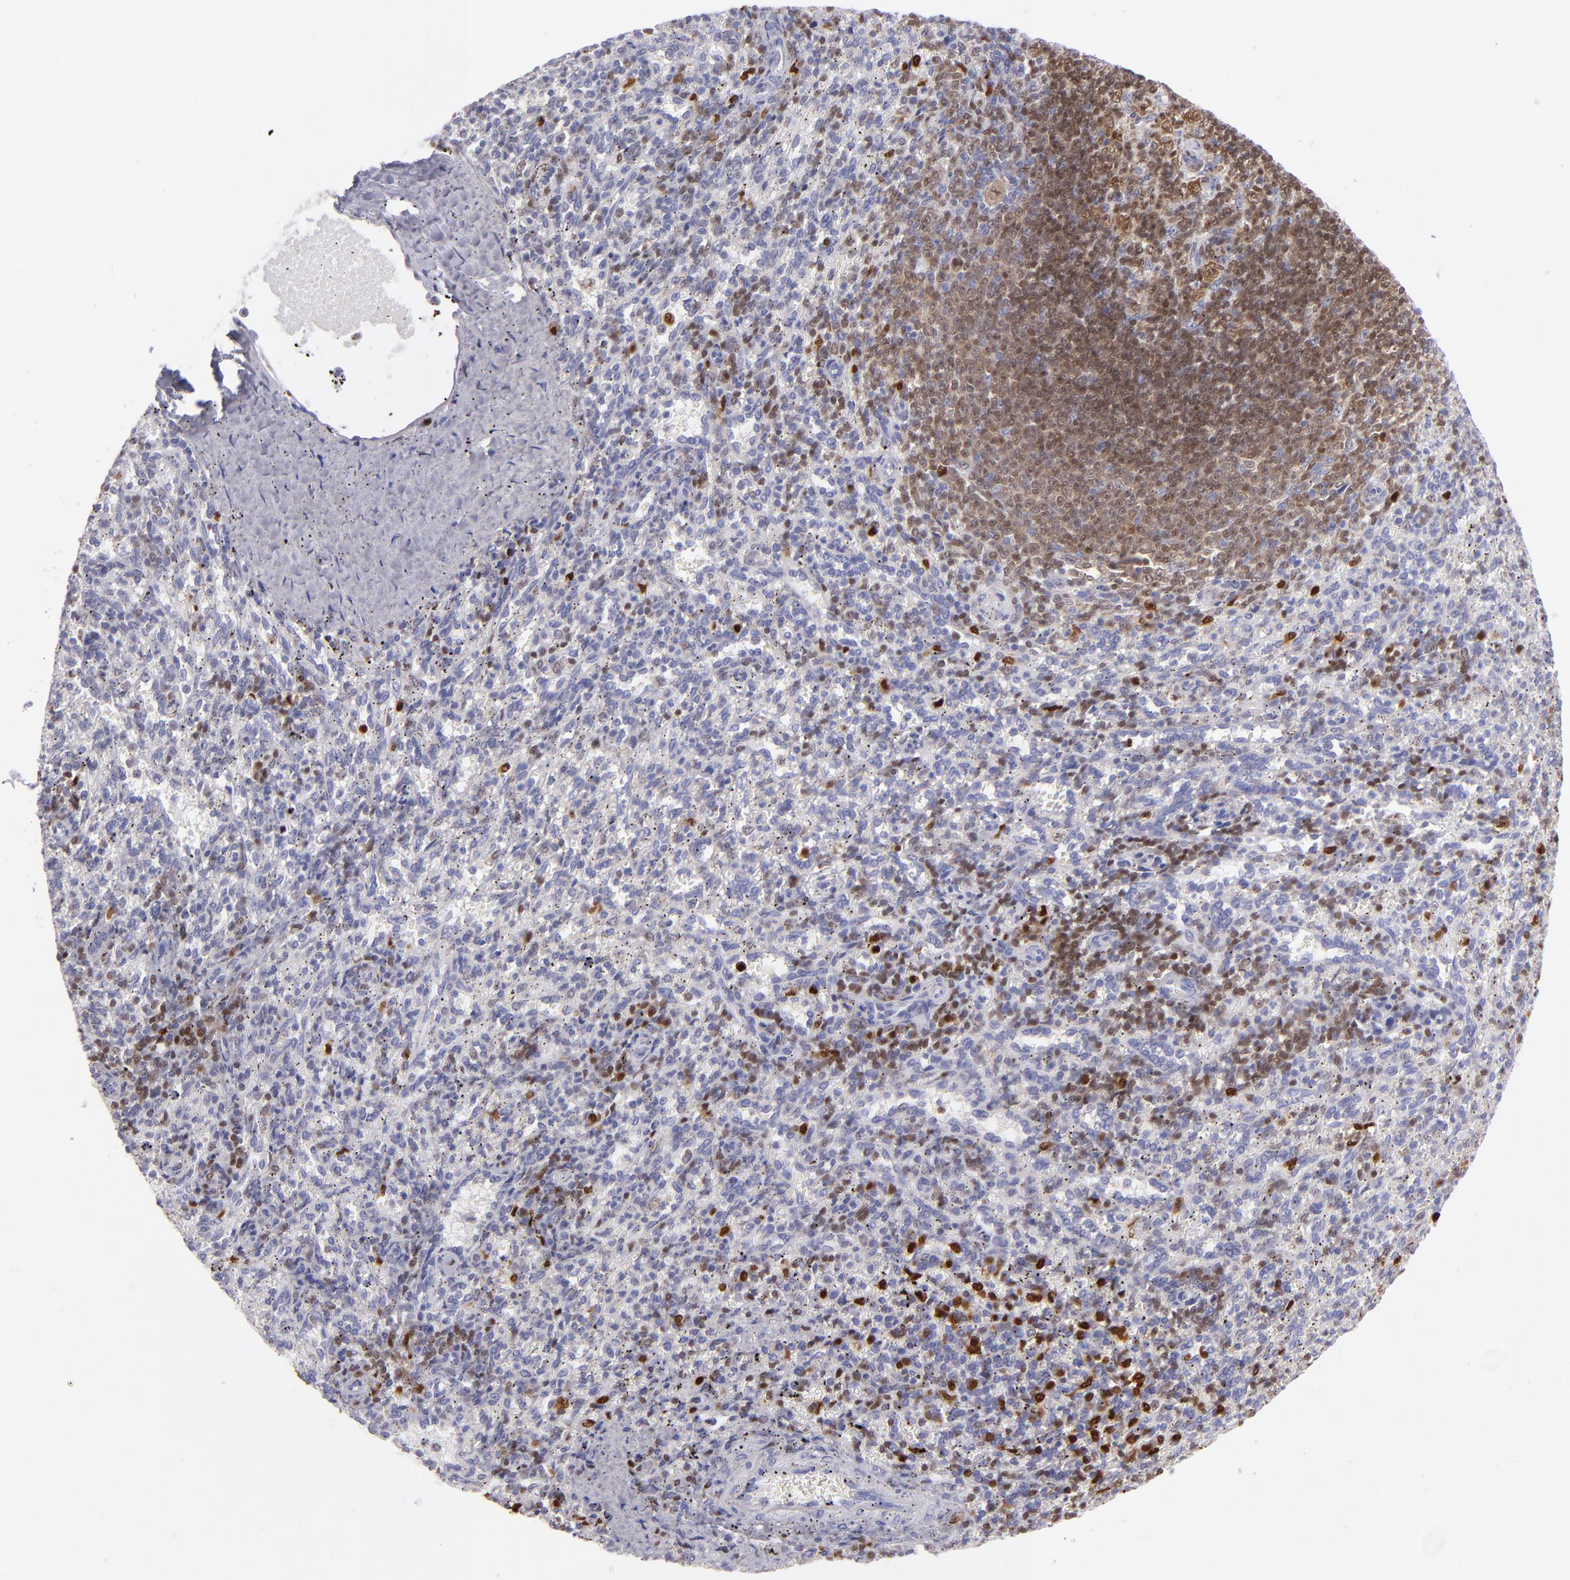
{"staining": {"intensity": "strong", "quantity": "<25%", "location": "cytoplasmic/membranous,nuclear"}, "tissue": "spleen", "cell_type": "Cells in red pulp", "image_type": "normal", "snomed": [{"axis": "morphology", "description": "Normal tissue, NOS"}, {"axis": "topography", "description": "Spleen"}], "caption": "Brown immunohistochemical staining in unremarkable spleen reveals strong cytoplasmic/membranous,nuclear staining in approximately <25% of cells in red pulp.", "gene": "IRF8", "patient": {"sex": "female", "age": 10}}